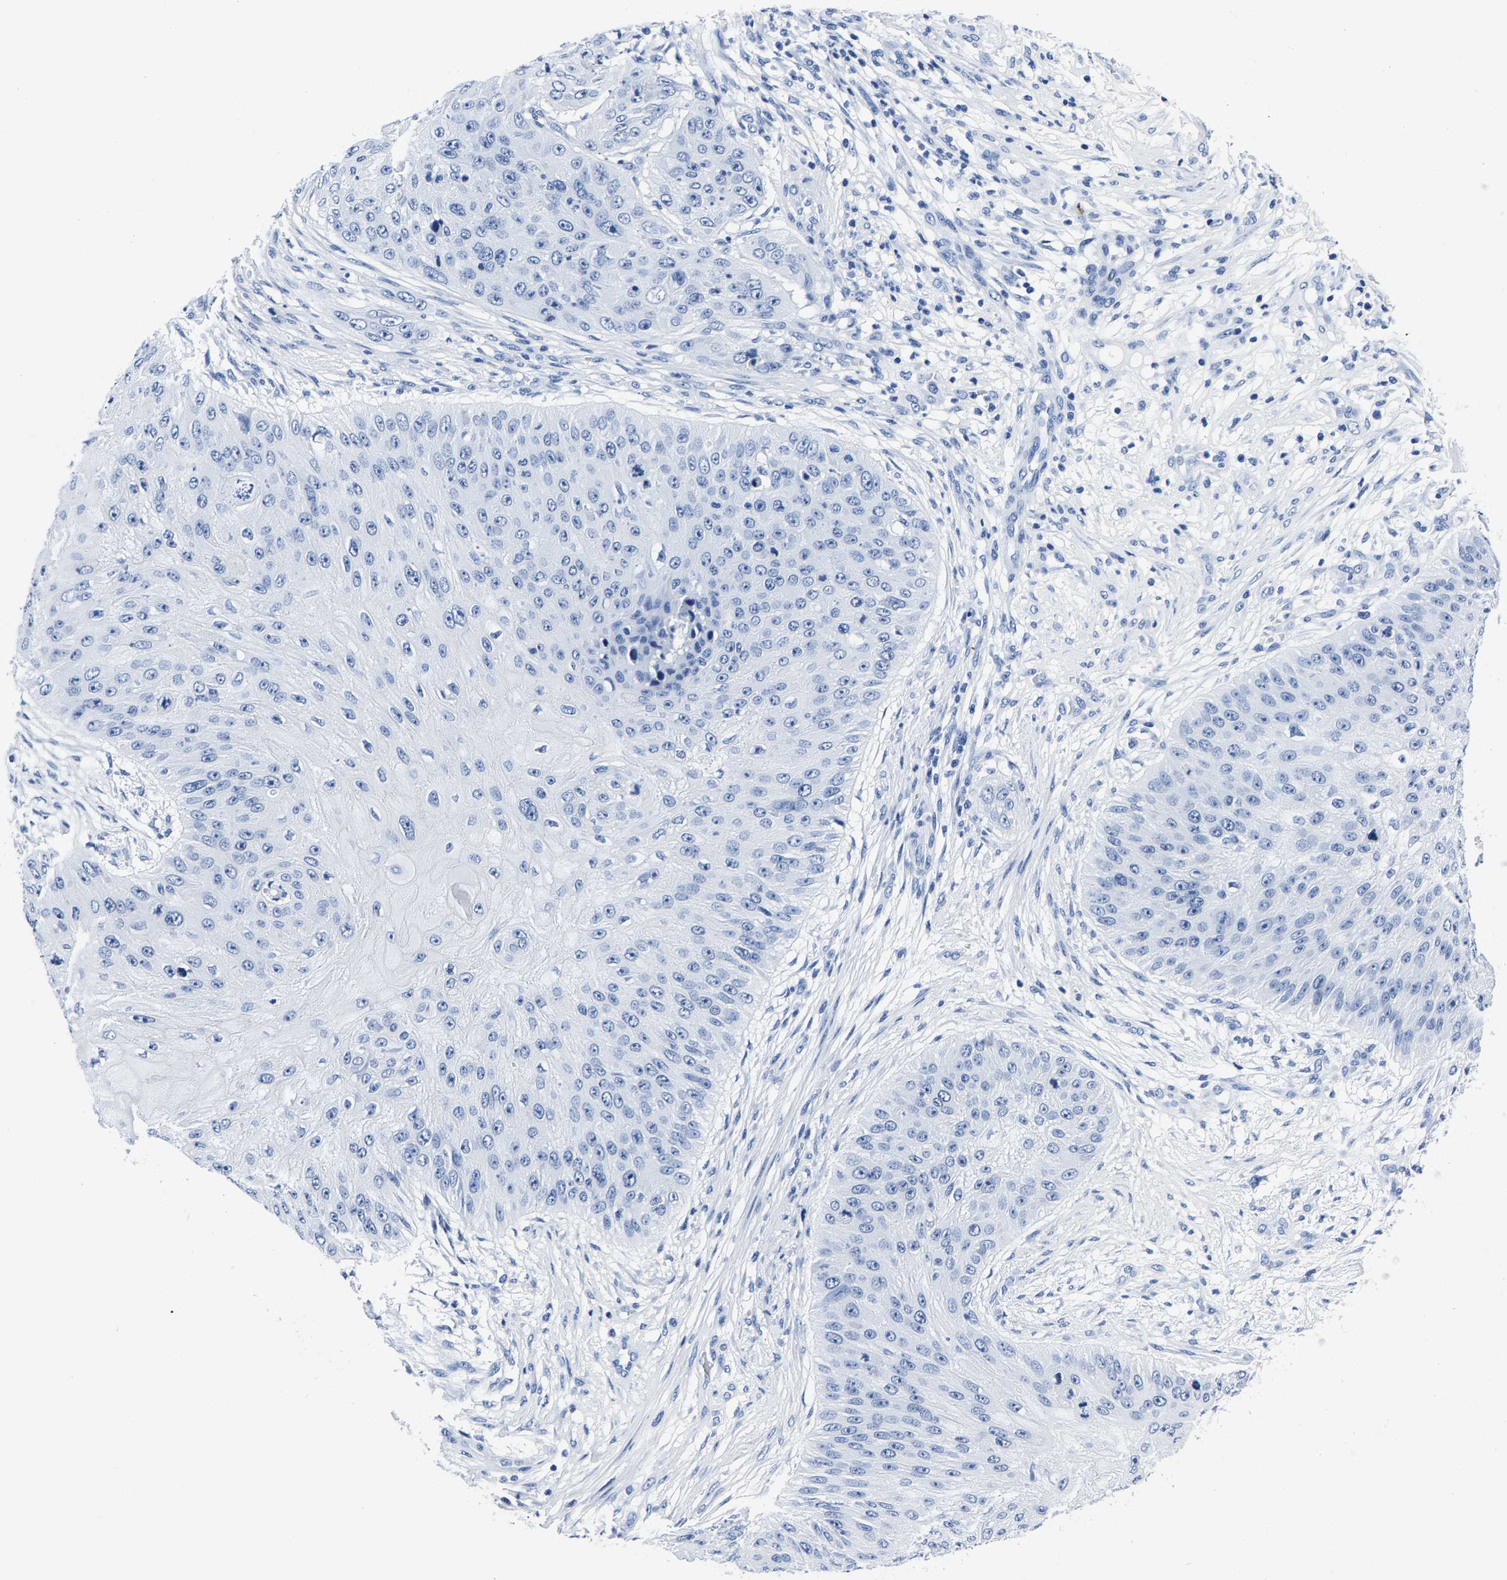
{"staining": {"intensity": "negative", "quantity": "none", "location": "none"}, "tissue": "skin cancer", "cell_type": "Tumor cells", "image_type": "cancer", "snomed": [{"axis": "morphology", "description": "Squamous cell carcinoma, NOS"}, {"axis": "topography", "description": "Skin"}], "caption": "IHC of squamous cell carcinoma (skin) displays no positivity in tumor cells.", "gene": "IMPG2", "patient": {"sex": "female", "age": 80}}